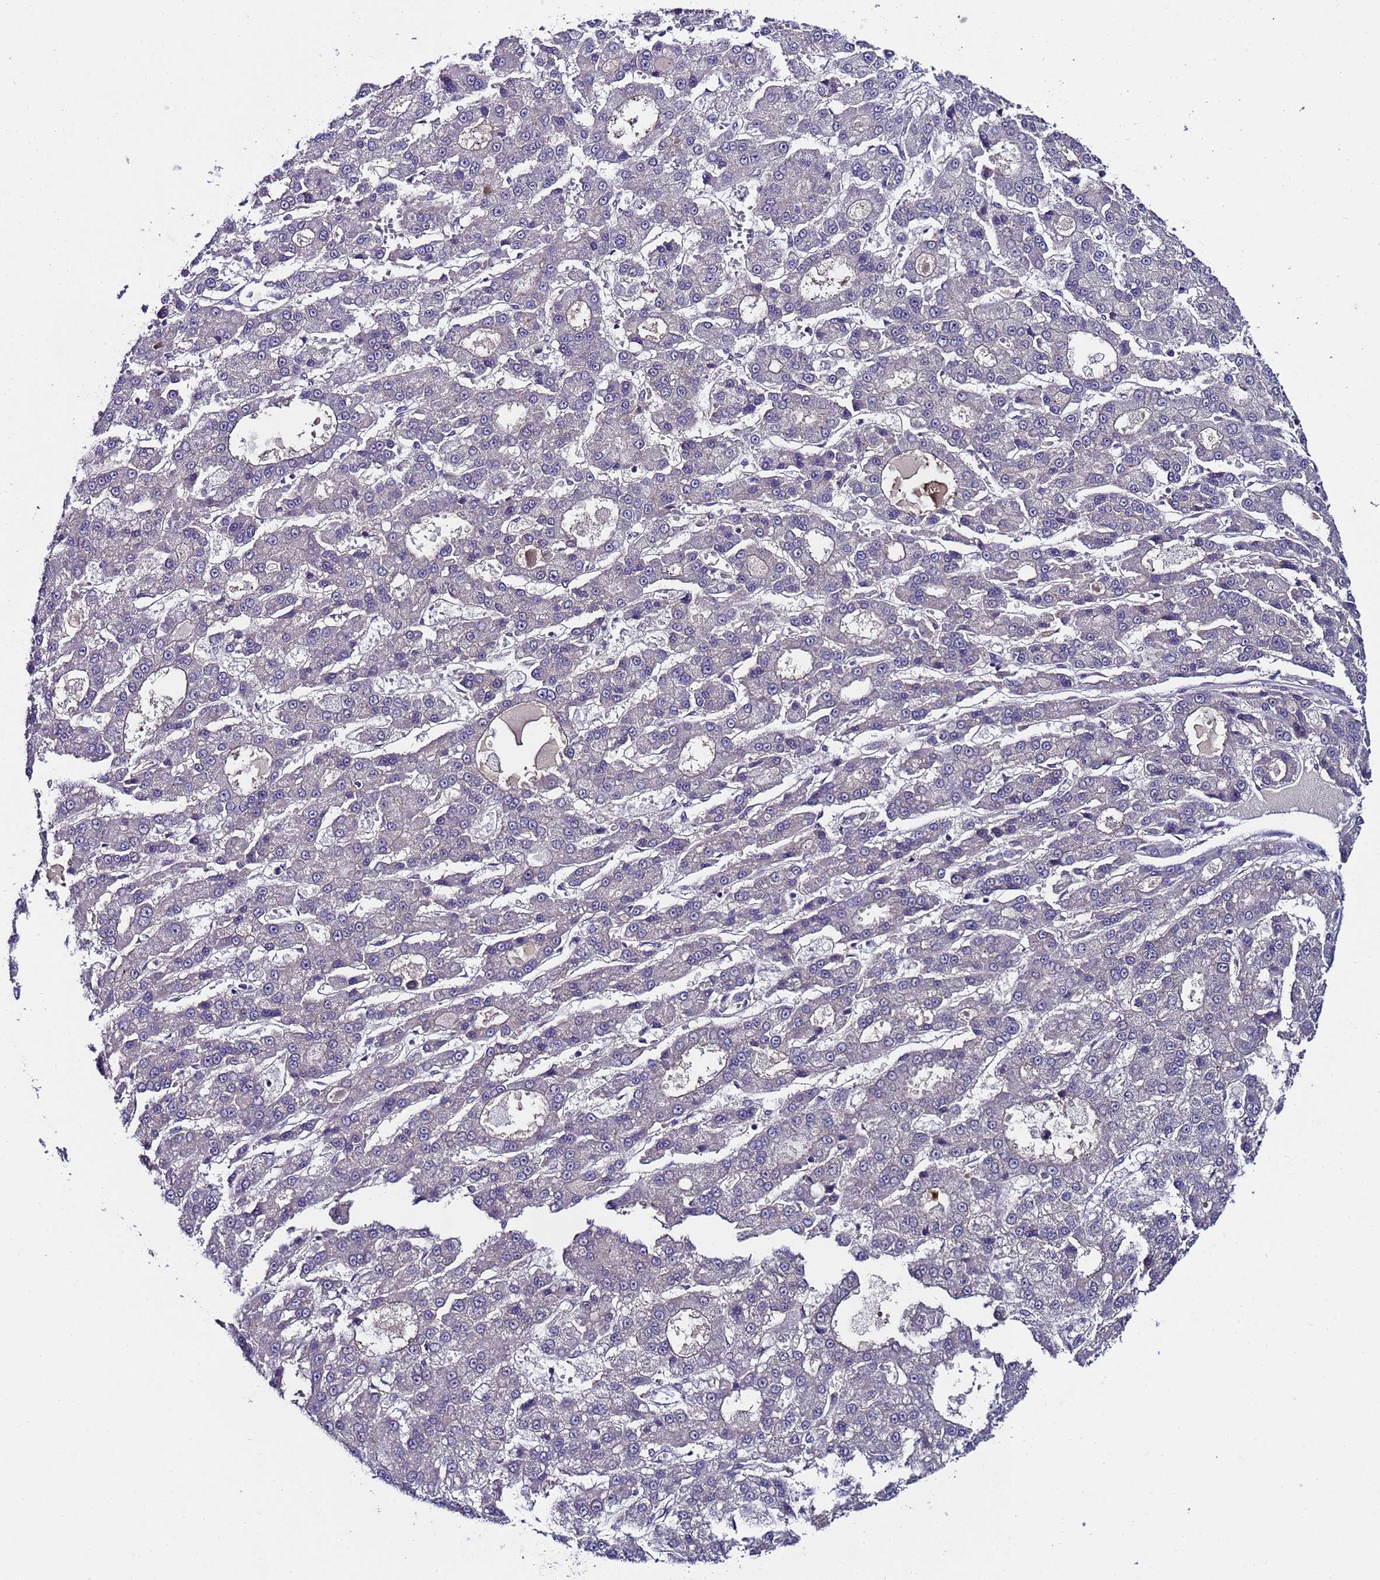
{"staining": {"intensity": "negative", "quantity": "none", "location": "none"}, "tissue": "liver cancer", "cell_type": "Tumor cells", "image_type": "cancer", "snomed": [{"axis": "morphology", "description": "Carcinoma, Hepatocellular, NOS"}, {"axis": "topography", "description": "Liver"}], "caption": "IHC photomicrograph of human liver cancer stained for a protein (brown), which shows no expression in tumor cells.", "gene": "C19orf47", "patient": {"sex": "male", "age": 70}}